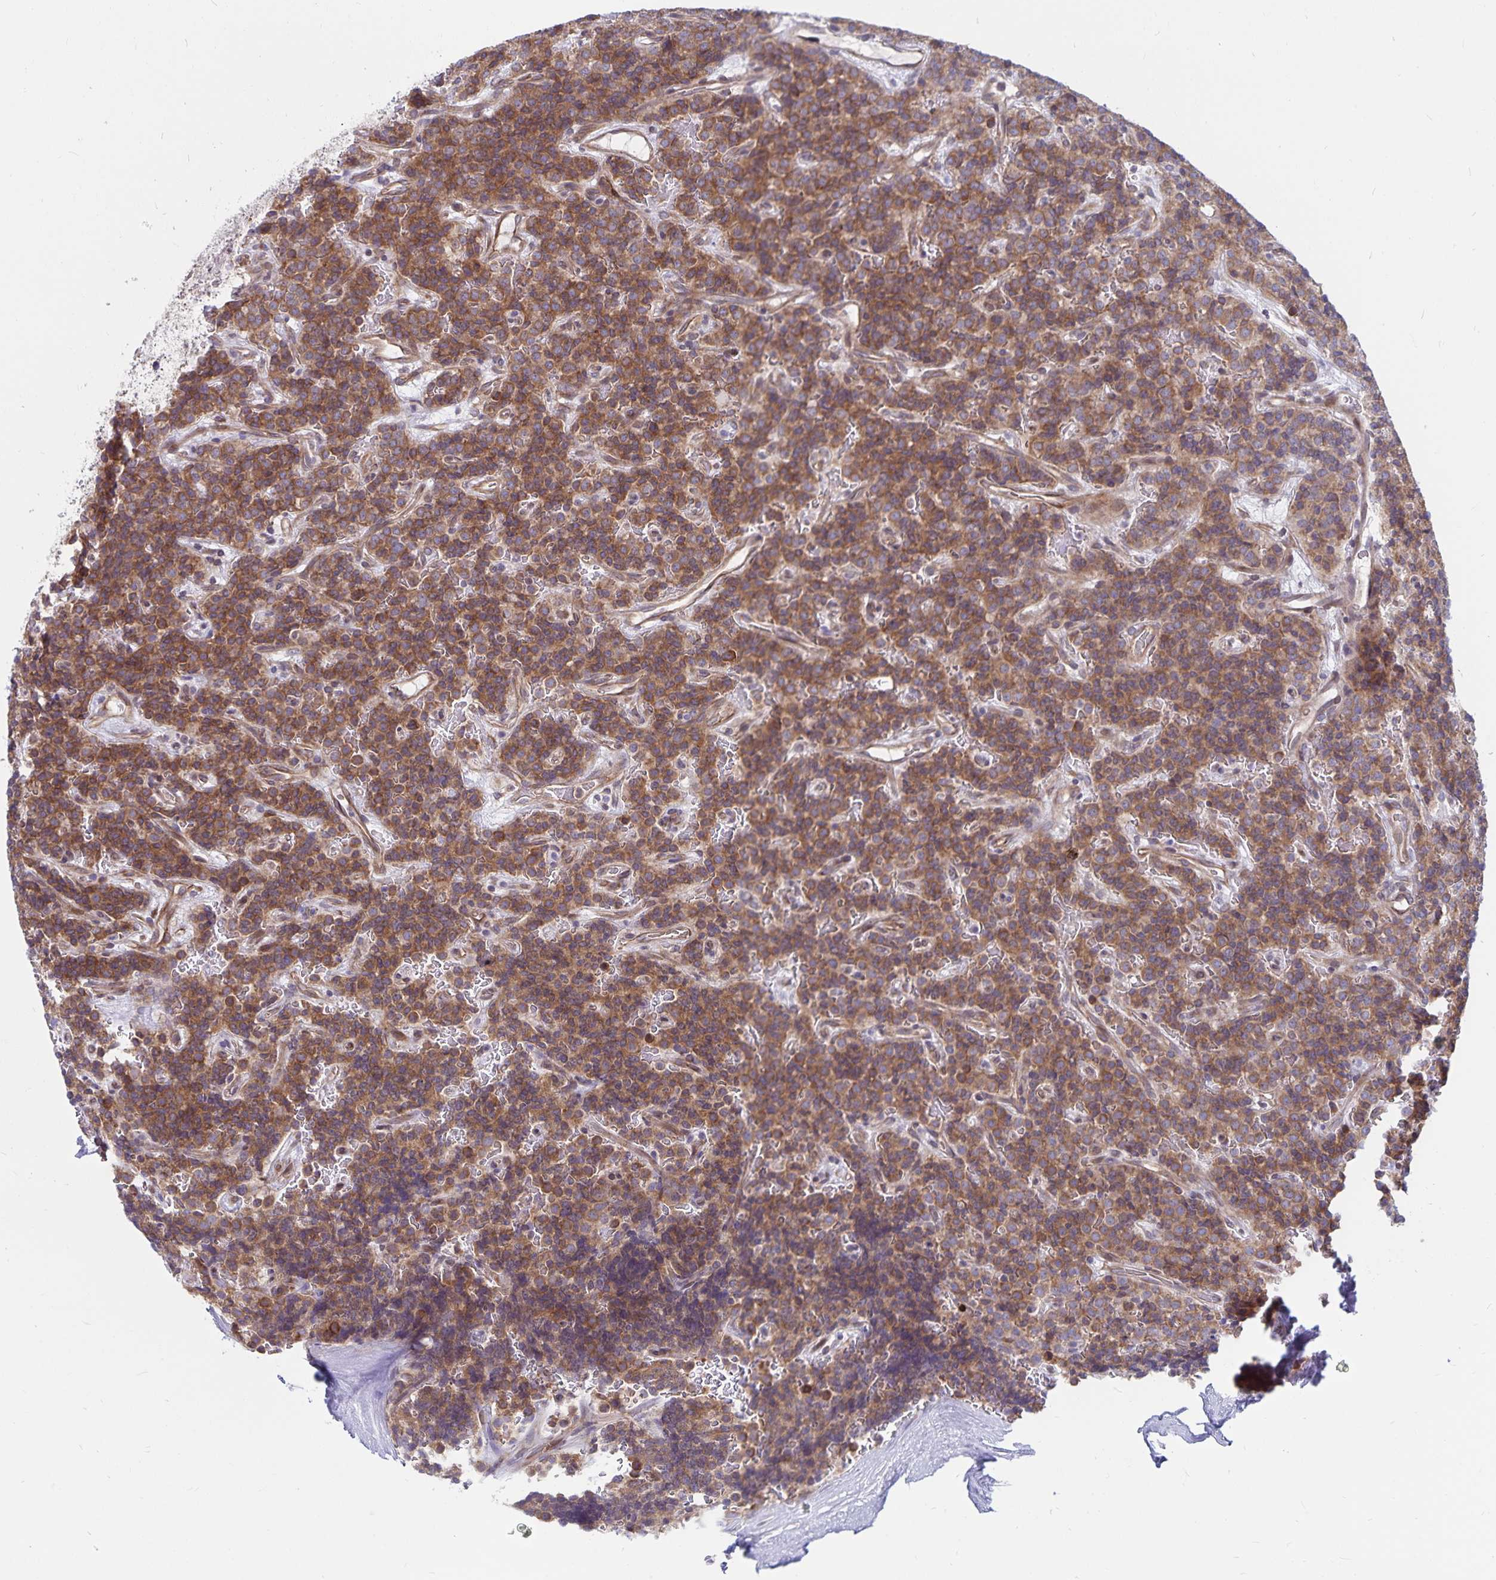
{"staining": {"intensity": "moderate", "quantity": ">75%", "location": "cytoplasmic/membranous"}, "tissue": "carcinoid", "cell_type": "Tumor cells", "image_type": "cancer", "snomed": [{"axis": "morphology", "description": "Carcinoid, malignant, NOS"}, {"axis": "topography", "description": "Pancreas"}], "caption": "This histopathology image demonstrates immunohistochemistry staining of human carcinoid (malignant), with medium moderate cytoplasmic/membranous expression in about >75% of tumor cells.", "gene": "SEC62", "patient": {"sex": "male", "age": 36}}